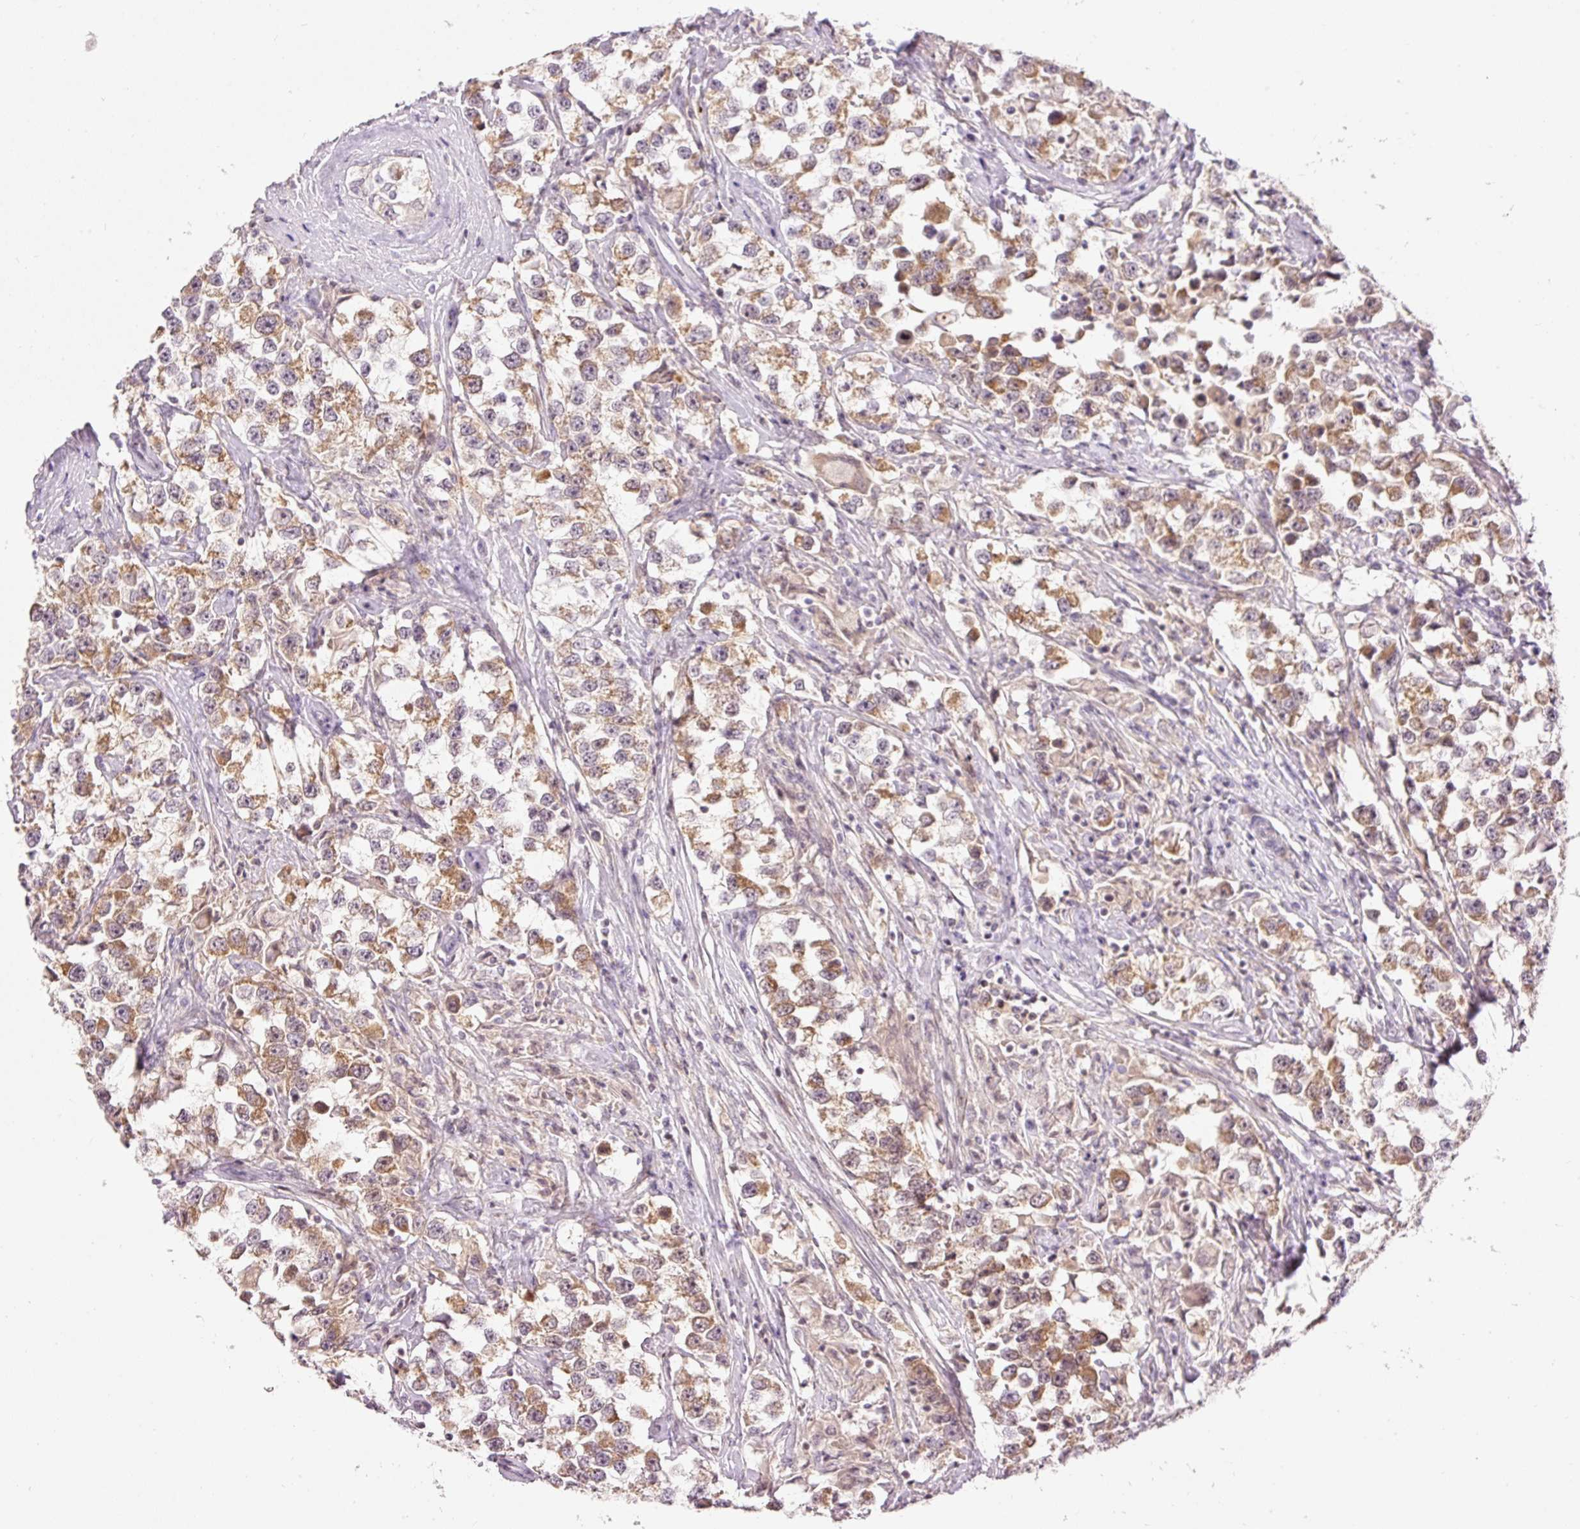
{"staining": {"intensity": "moderate", "quantity": ">75%", "location": "cytoplasmic/membranous"}, "tissue": "testis cancer", "cell_type": "Tumor cells", "image_type": "cancer", "snomed": [{"axis": "morphology", "description": "Seminoma, NOS"}, {"axis": "topography", "description": "Testis"}], "caption": "Seminoma (testis) stained with a protein marker shows moderate staining in tumor cells.", "gene": "ABHD11", "patient": {"sex": "male", "age": 46}}